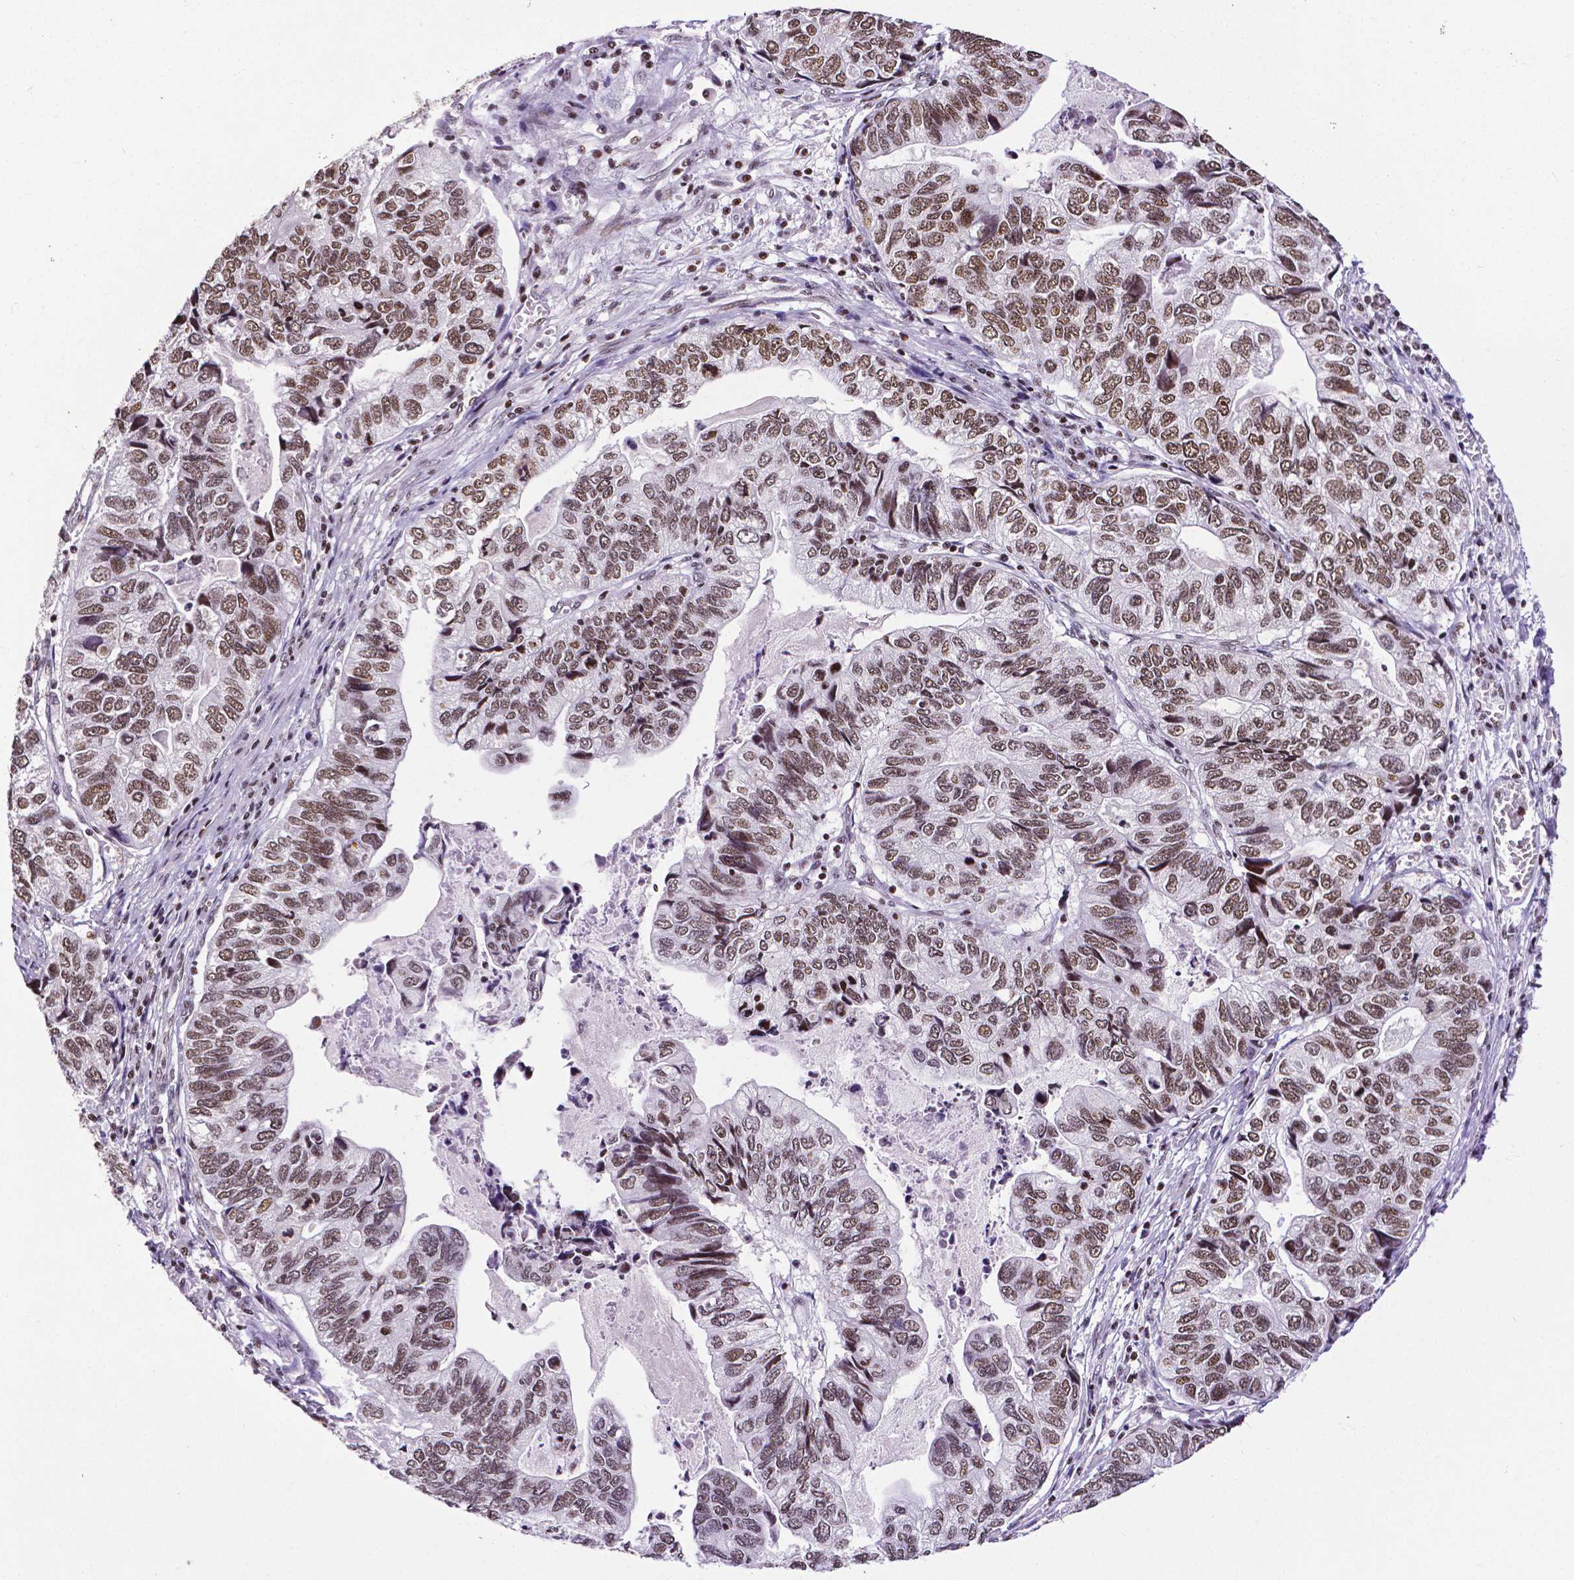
{"staining": {"intensity": "strong", "quantity": ">75%", "location": "nuclear"}, "tissue": "stomach cancer", "cell_type": "Tumor cells", "image_type": "cancer", "snomed": [{"axis": "morphology", "description": "Adenocarcinoma, NOS"}, {"axis": "topography", "description": "Stomach, upper"}], "caption": "Immunohistochemistry (IHC) staining of stomach adenocarcinoma, which displays high levels of strong nuclear expression in about >75% of tumor cells indicating strong nuclear protein expression. The staining was performed using DAB (brown) for protein detection and nuclei were counterstained in hematoxylin (blue).", "gene": "CTCF", "patient": {"sex": "female", "age": 67}}